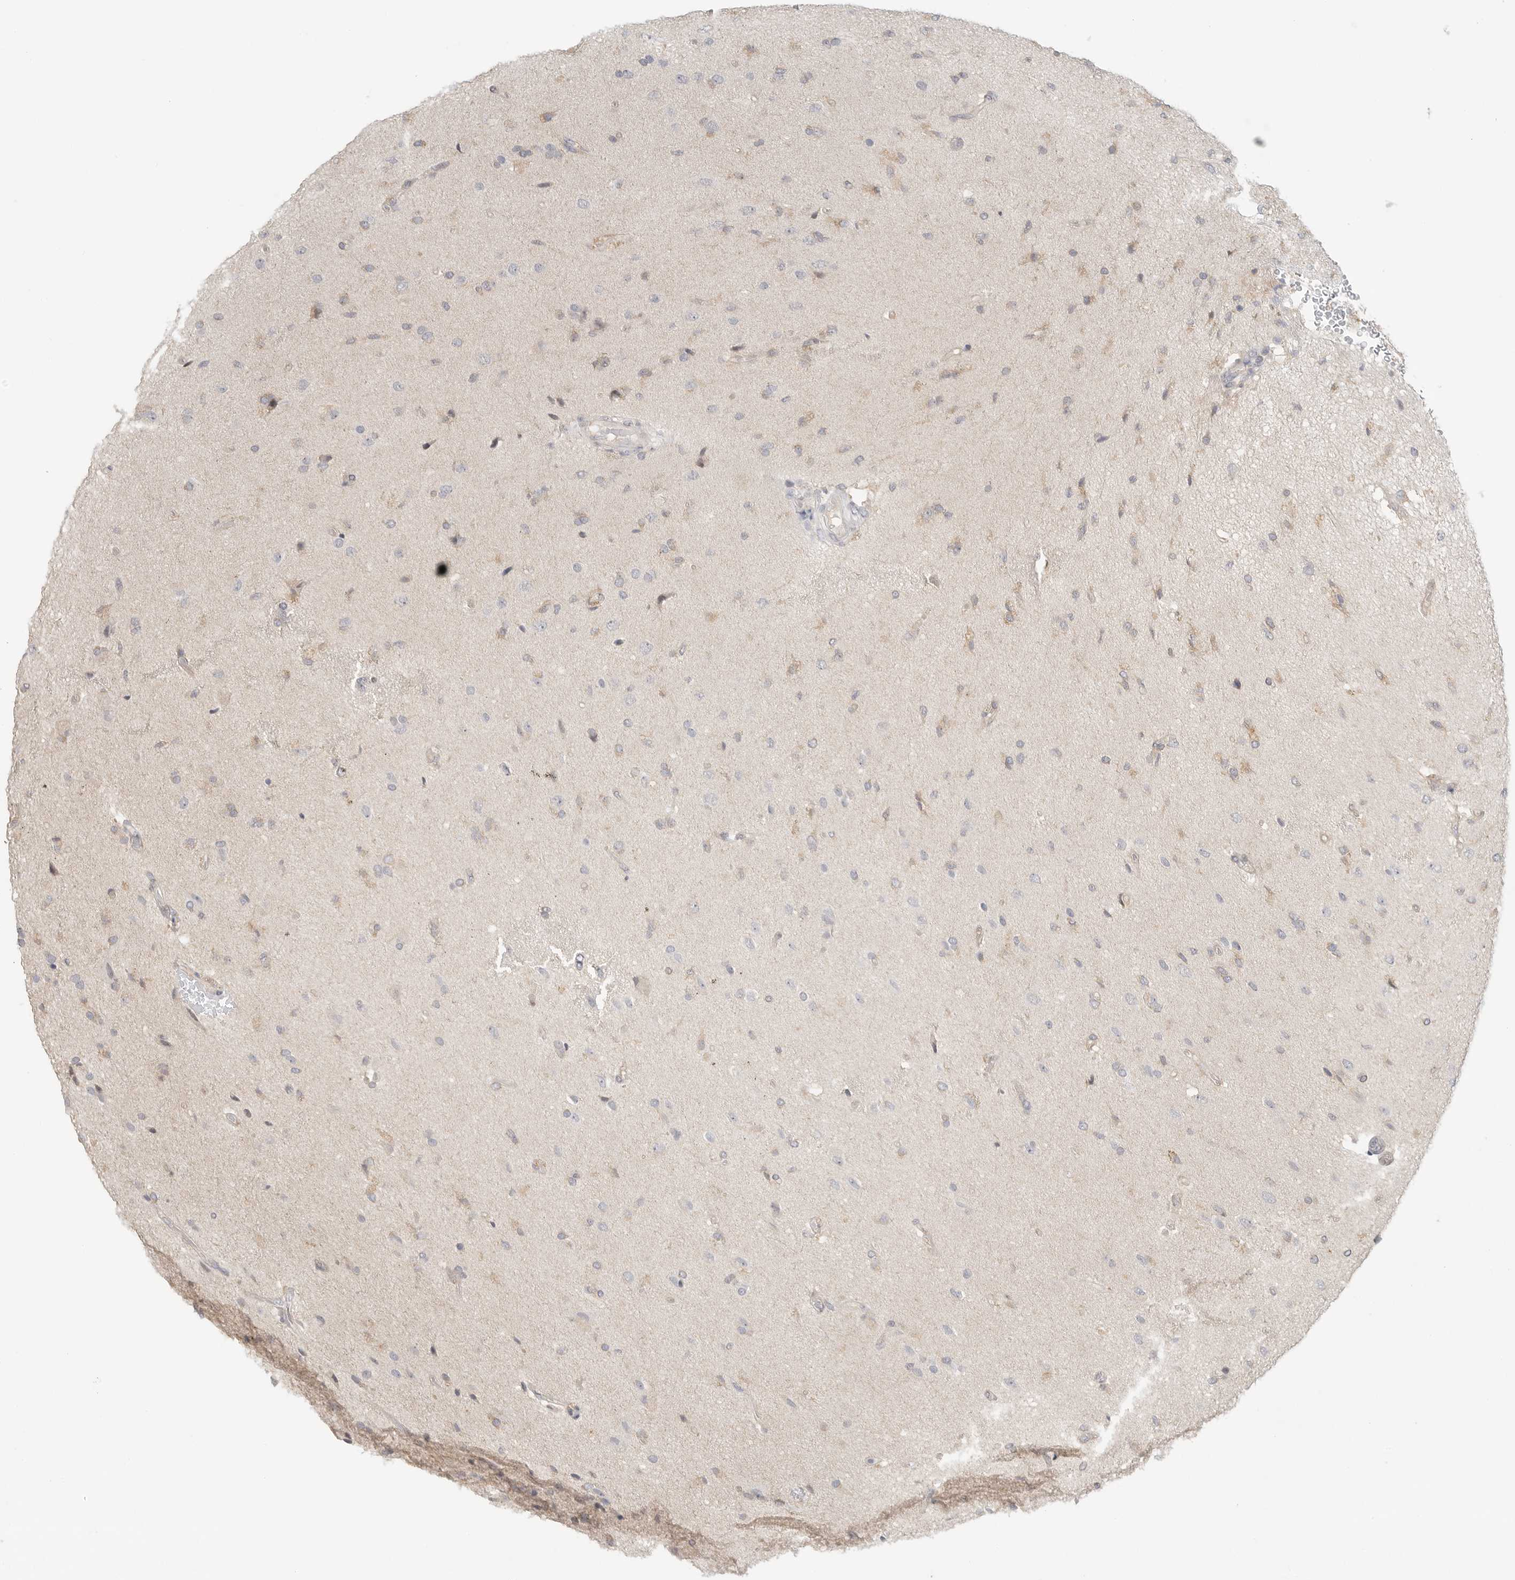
{"staining": {"intensity": "weak", "quantity": "<25%", "location": "cytoplasmic/membranous"}, "tissue": "glioma", "cell_type": "Tumor cells", "image_type": "cancer", "snomed": [{"axis": "morphology", "description": "Glioma, malignant, High grade"}, {"axis": "topography", "description": "Brain"}], "caption": "Tumor cells are negative for brown protein staining in glioma. (DAB (3,3'-diaminobenzidine) immunohistochemistry (IHC) with hematoxylin counter stain).", "gene": "HDAC6", "patient": {"sex": "male", "age": 72}}